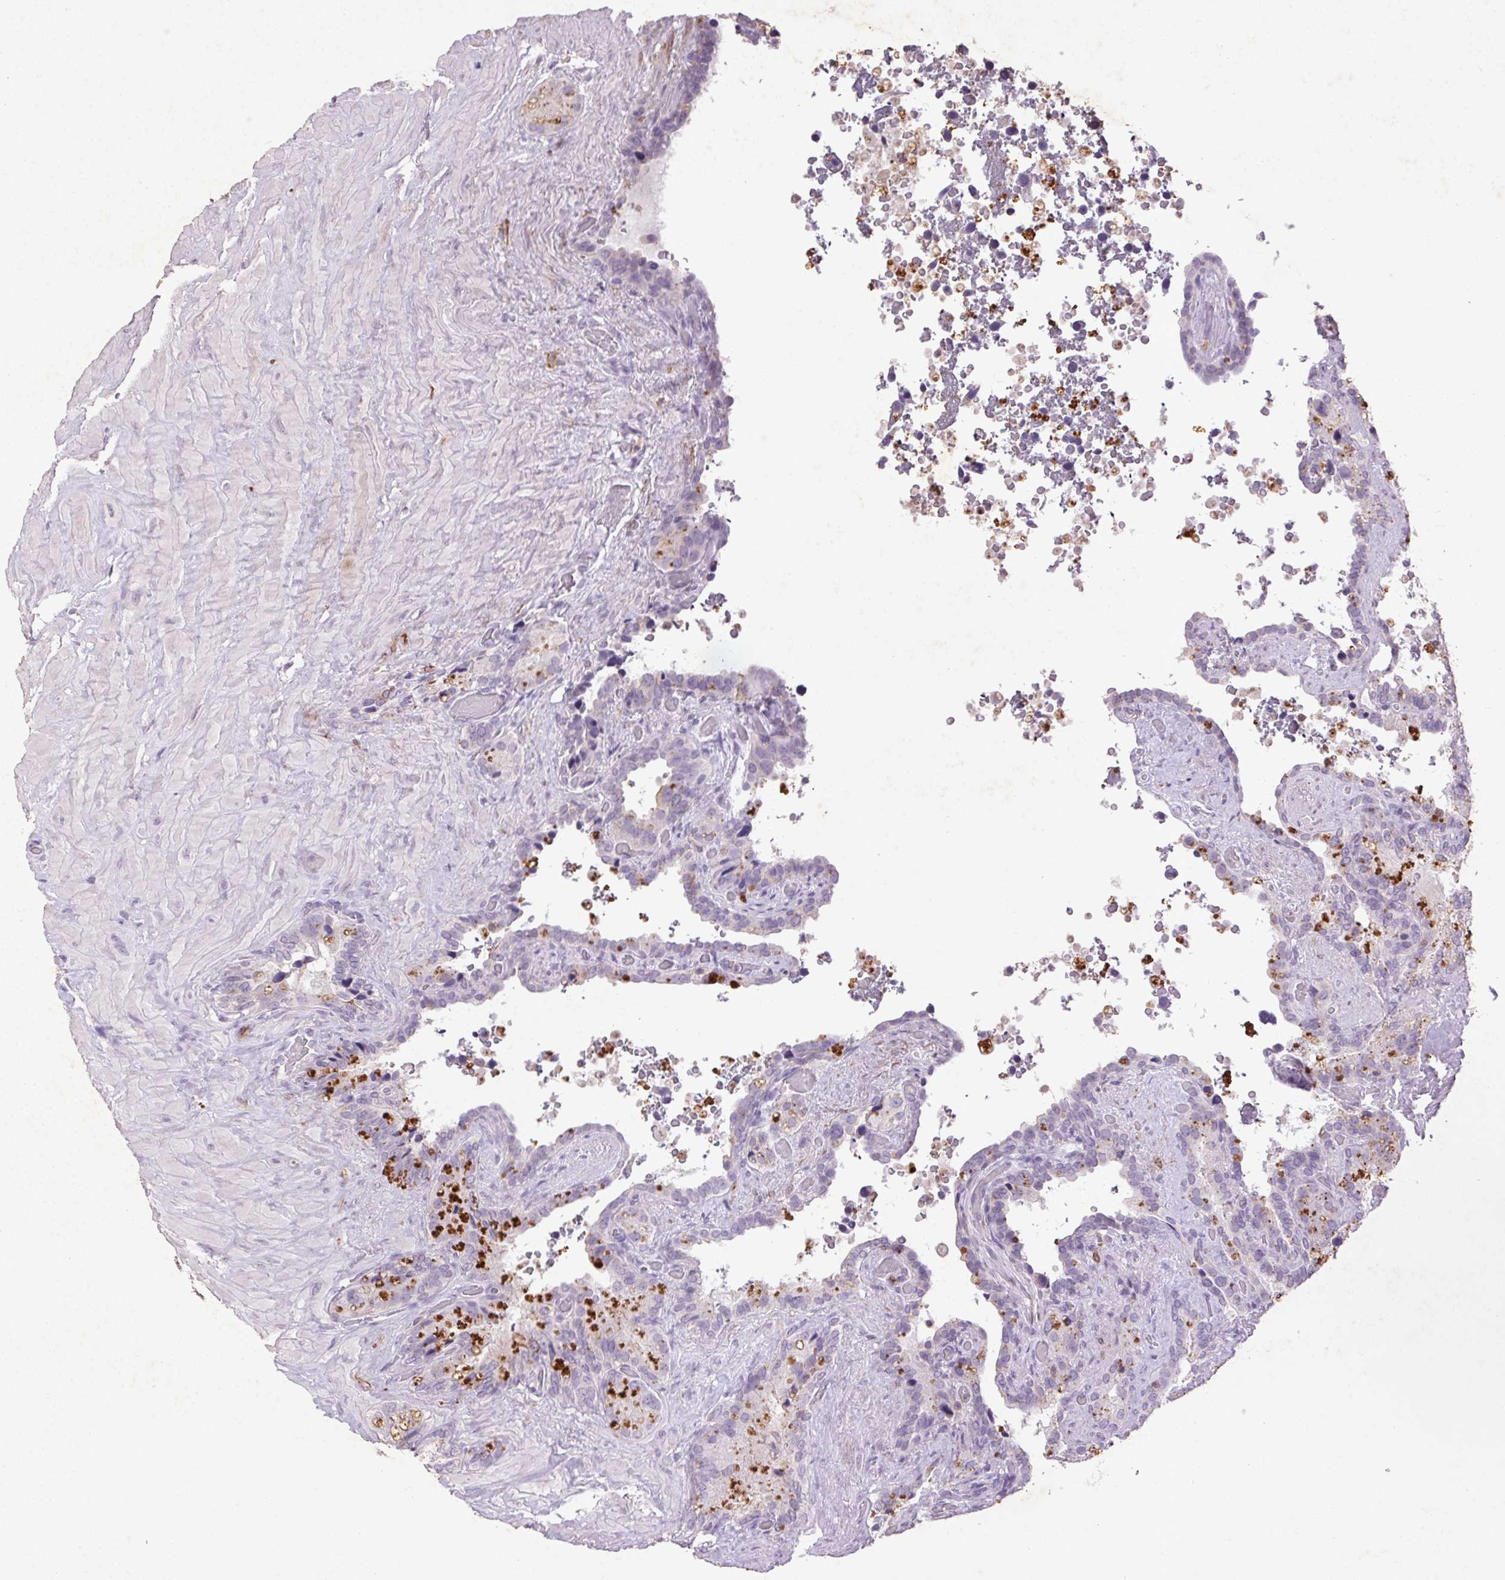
{"staining": {"intensity": "negative", "quantity": "none", "location": "none"}, "tissue": "seminal vesicle", "cell_type": "Glandular cells", "image_type": "normal", "snomed": [{"axis": "morphology", "description": "Normal tissue, NOS"}, {"axis": "topography", "description": "Seminal veicle"}], "caption": "DAB (3,3'-diaminobenzidine) immunohistochemical staining of normal seminal vesicle exhibits no significant expression in glandular cells. (Stains: DAB immunohistochemistry (IHC) with hematoxylin counter stain, Microscopy: brightfield microscopy at high magnification).", "gene": "FNDC7", "patient": {"sex": "male", "age": 60}}